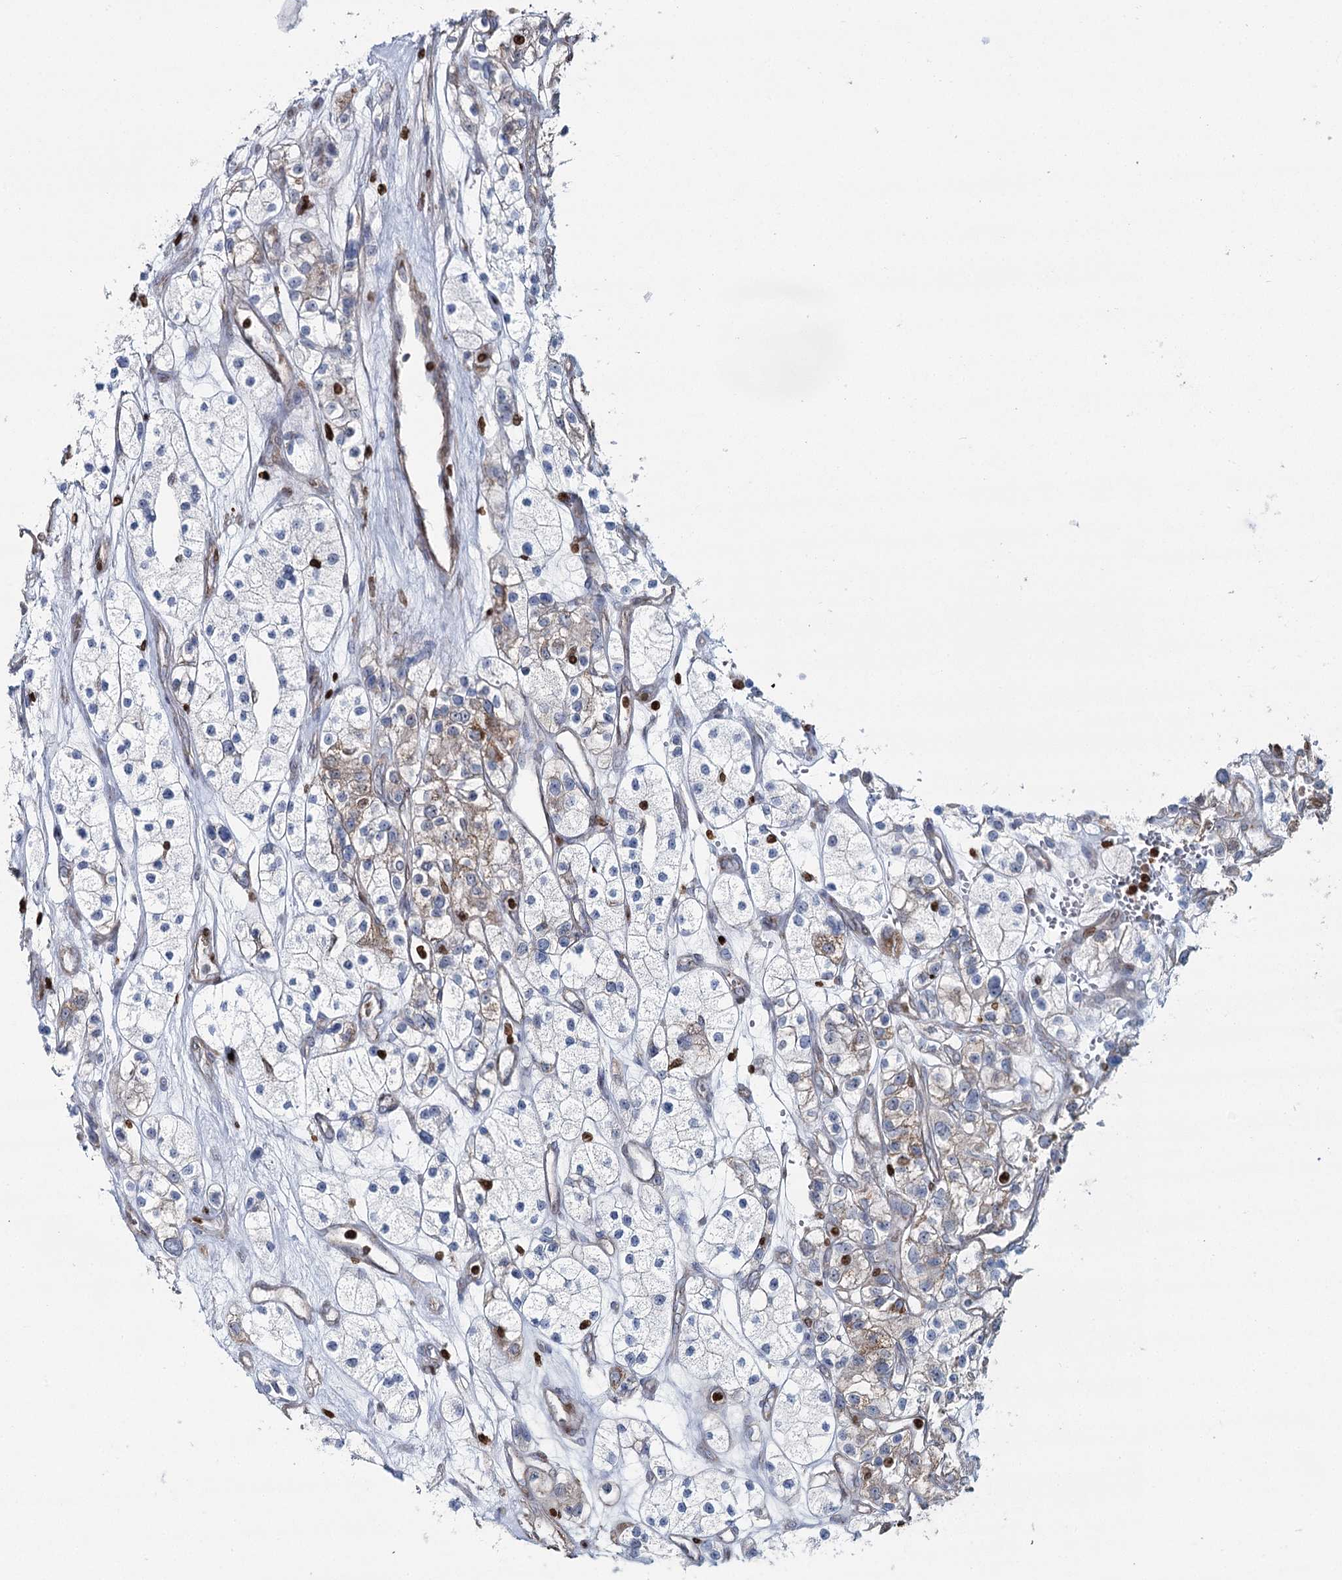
{"staining": {"intensity": "moderate", "quantity": "<25%", "location": "cytoplasmic/membranous"}, "tissue": "renal cancer", "cell_type": "Tumor cells", "image_type": "cancer", "snomed": [{"axis": "morphology", "description": "Adenocarcinoma, NOS"}, {"axis": "topography", "description": "Kidney"}], "caption": "About <25% of tumor cells in renal cancer (adenocarcinoma) demonstrate moderate cytoplasmic/membranous protein positivity as visualized by brown immunohistochemical staining.", "gene": "PDHX", "patient": {"sex": "female", "age": 57}}